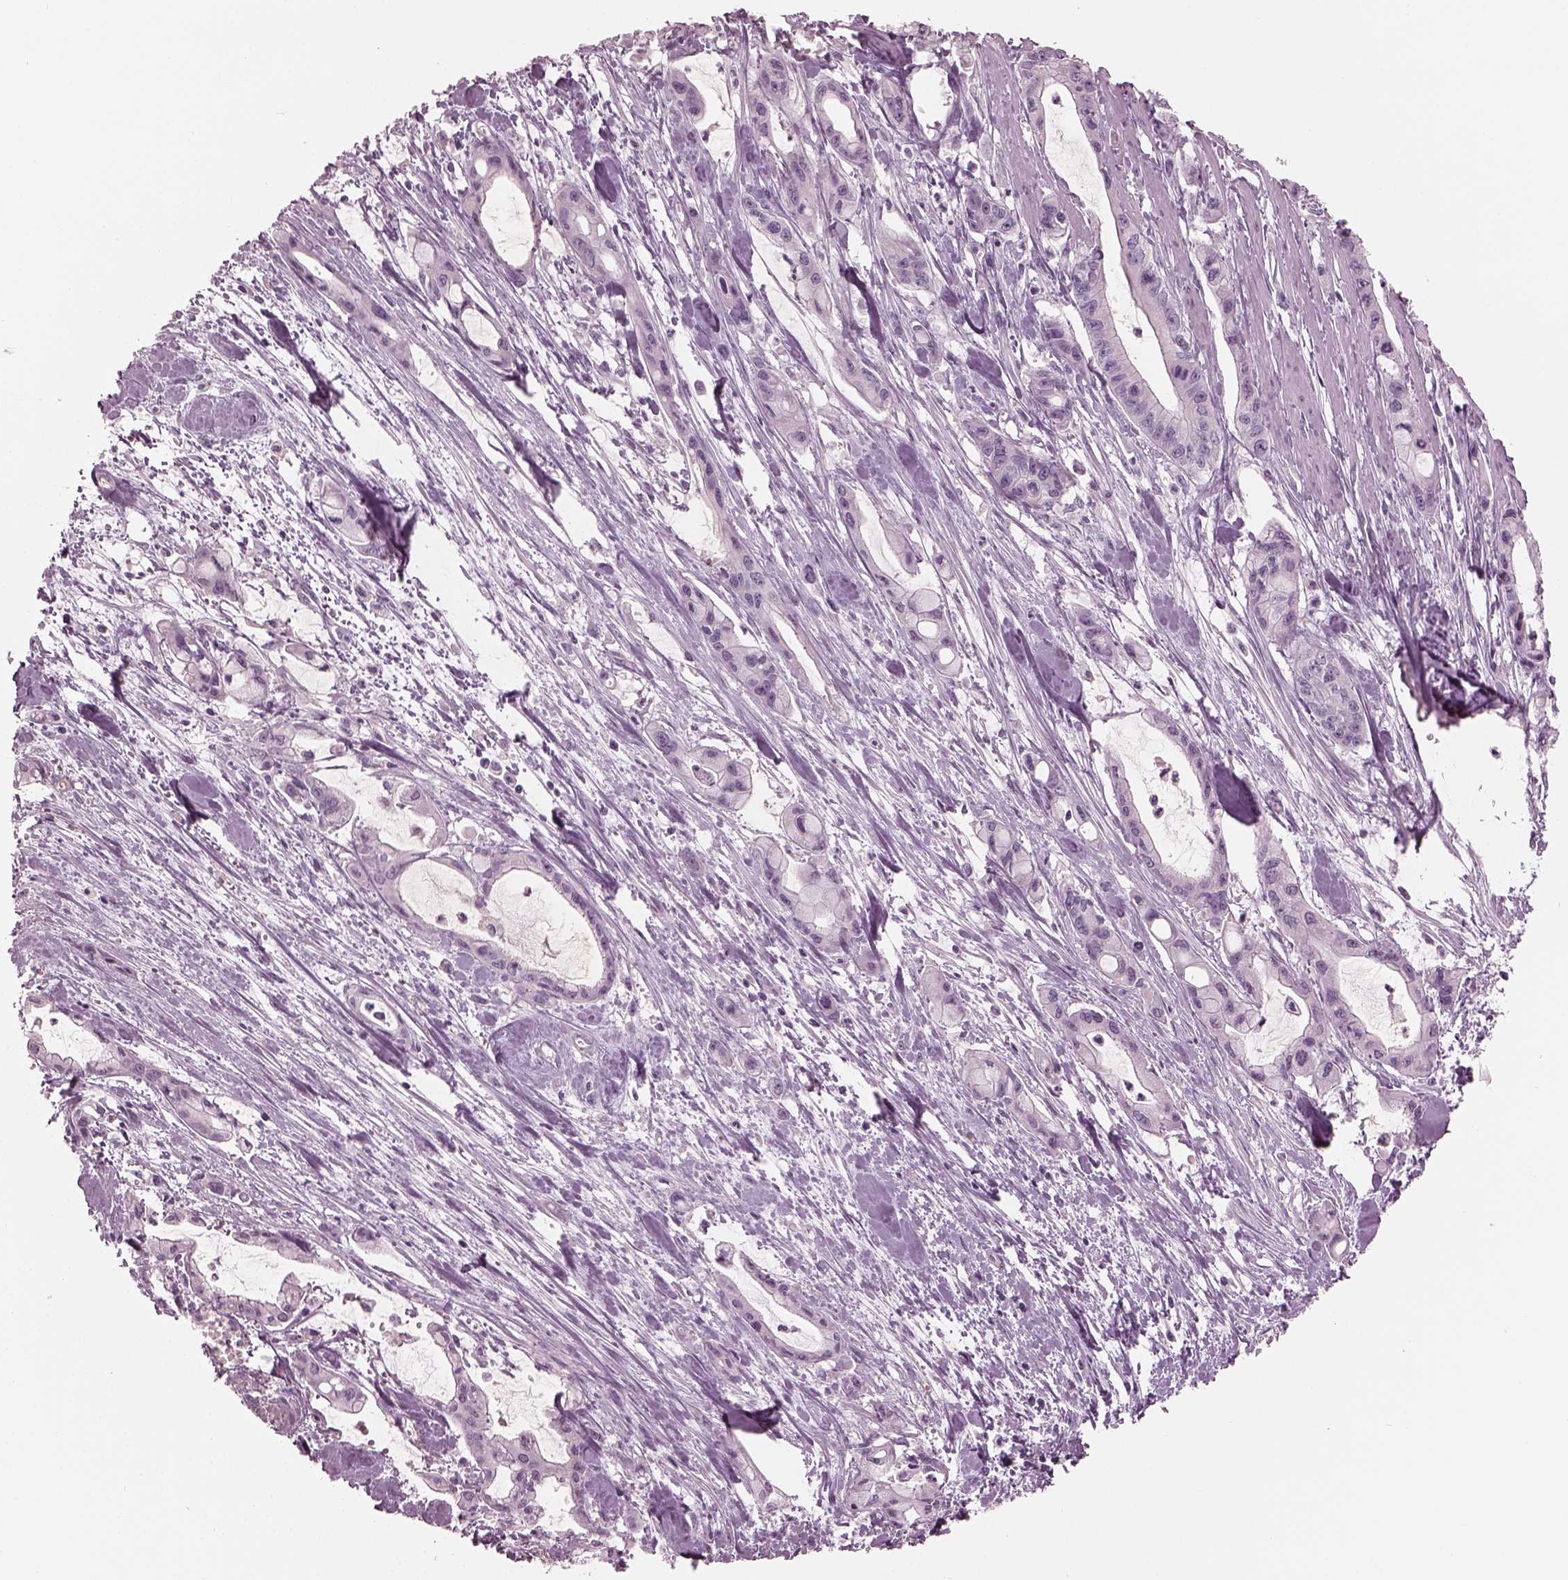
{"staining": {"intensity": "negative", "quantity": "none", "location": "none"}, "tissue": "pancreatic cancer", "cell_type": "Tumor cells", "image_type": "cancer", "snomed": [{"axis": "morphology", "description": "Adenocarcinoma, NOS"}, {"axis": "topography", "description": "Pancreas"}], "caption": "DAB immunohistochemical staining of human pancreatic cancer reveals no significant expression in tumor cells. (DAB (3,3'-diaminobenzidine) immunohistochemistry (IHC) visualized using brightfield microscopy, high magnification).", "gene": "PACRG", "patient": {"sex": "male", "age": 48}}